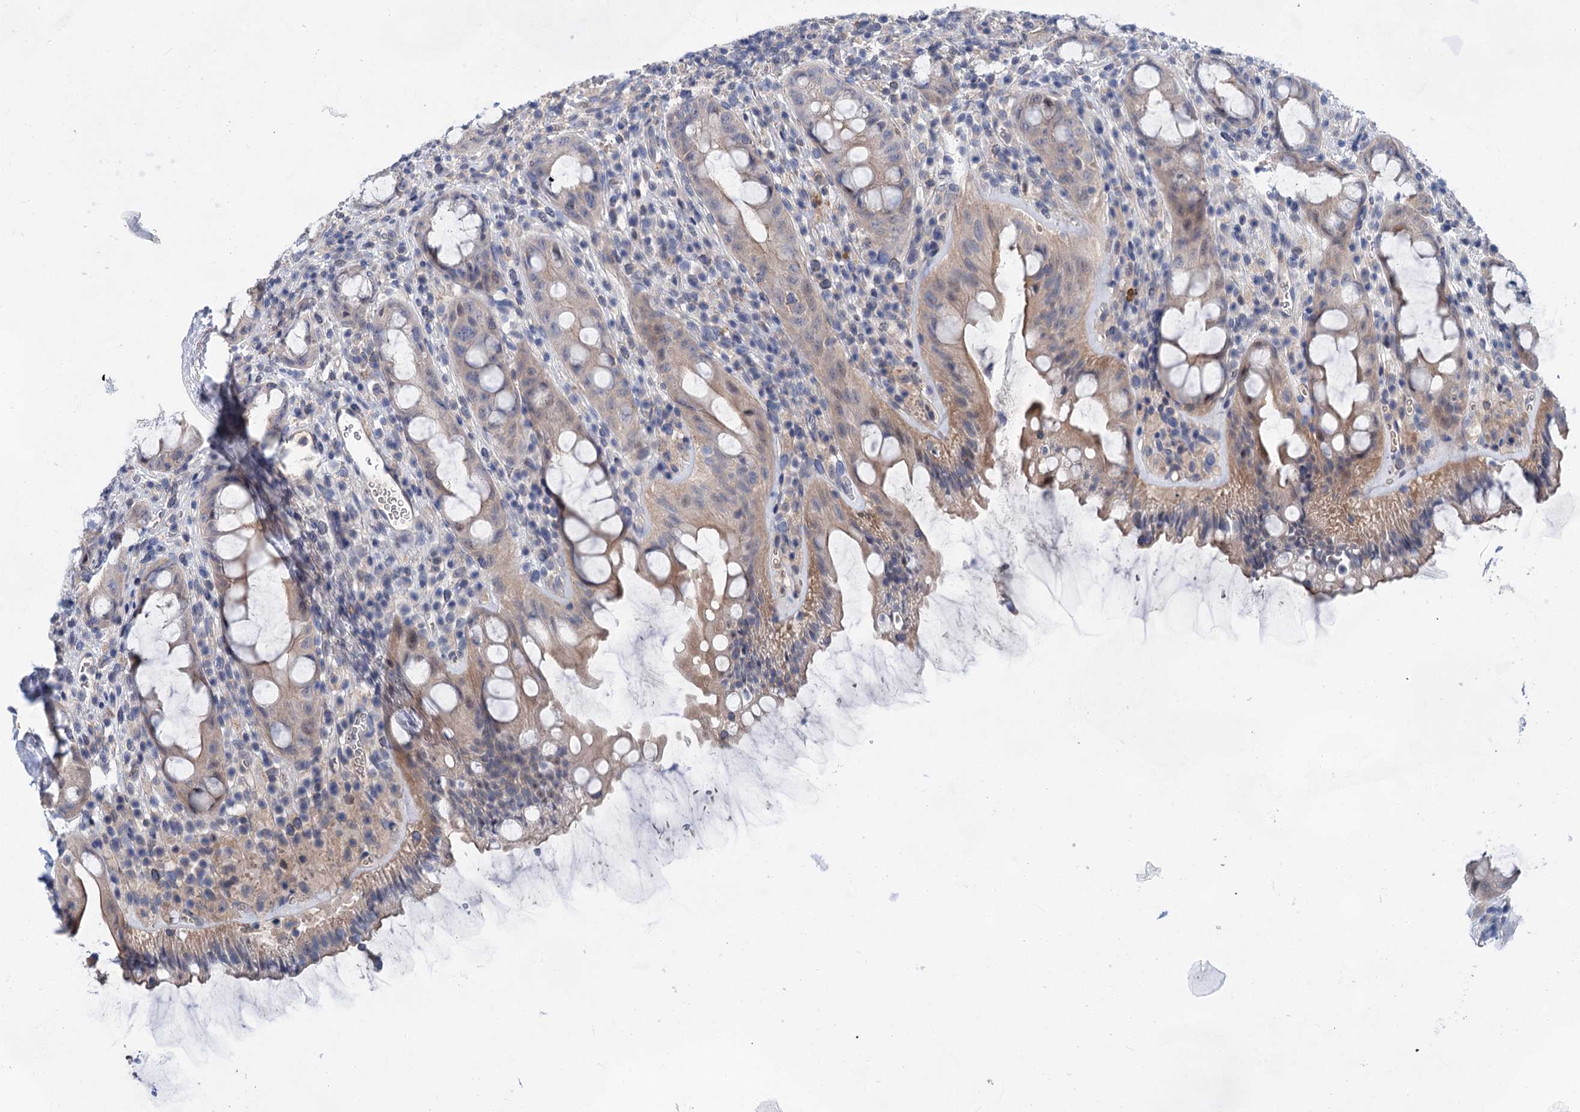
{"staining": {"intensity": "weak", "quantity": ">75%", "location": "cytoplasmic/membranous"}, "tissue": "rectum", "cell_type": "Glandular cells", "image_type": "normal", "snomed": [{"axis": "morphology", "description": "Normal tissue, NOS"}, {"axis": "topography", "description": "Rectum"}], "caption": "A brown stain labels weak cytoplasmic/membranous staining of a protein in glandular cells of benign rectum. Immunohistochemistry stains the protein of interest in brown and the nuclei are stained blue.", "gene": "MORN3", "patient": {"sex": "female", "age": 57}}